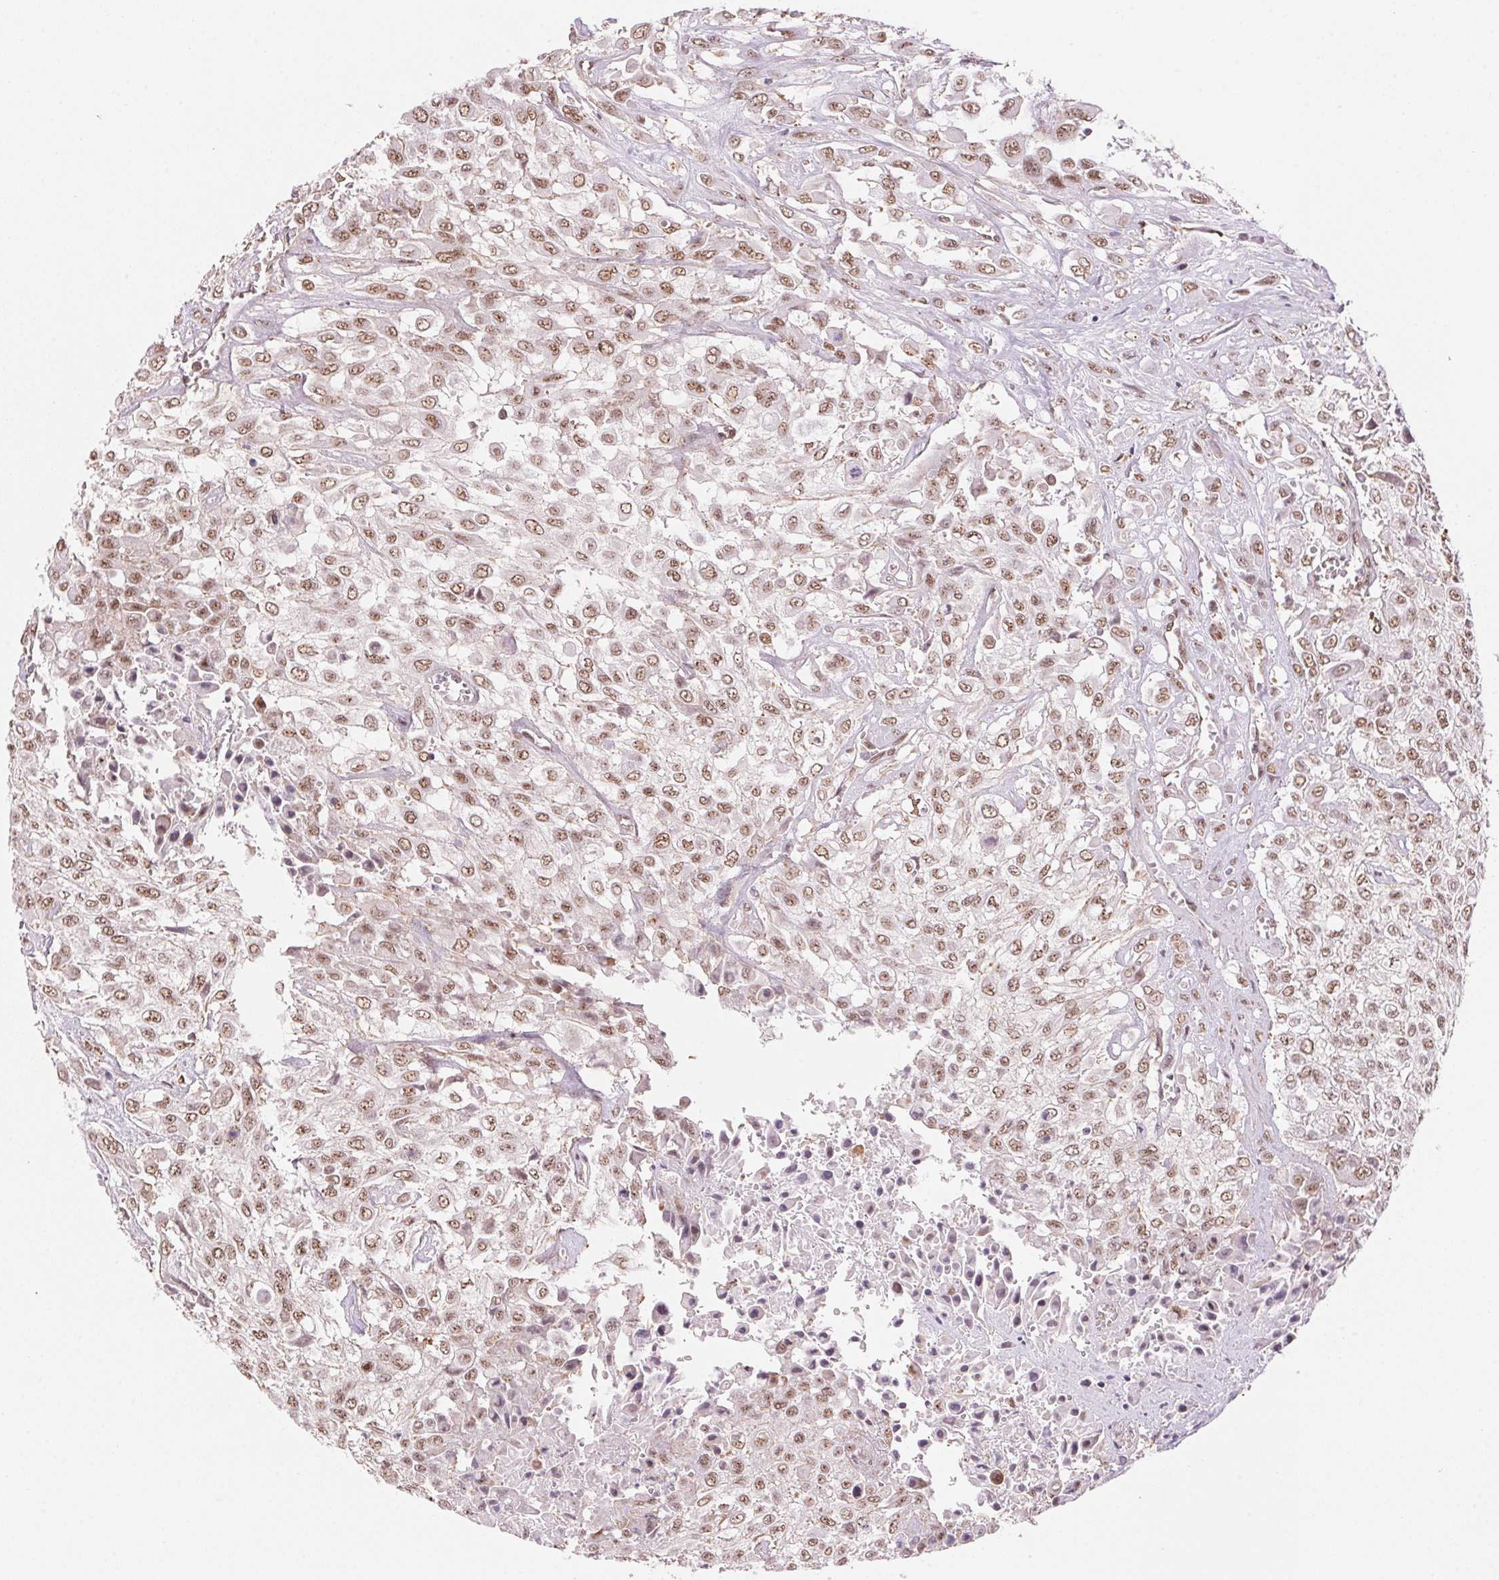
{"staining": {"intensity": "moderate", "quantity": ">75%", "location": "nuclear"}, "tissue": "urothelial cancer", "cell_type": "Tumor cells", "image_type": "cancer", "snomed": [{"axis": "morphology", "description": "Urothelial carcinoma, High grade"}, {"axis": "topography", "description": "Urinary bladder"}], "caption": "Protein analysis of high-grade urothelial carcinoma tissue reveals moderate nuclear staining in approximately >75% of tumor cells. (Stains: DAB (3,3'-diaminobenzidine) in brown, nuclei in blue, Microscopy: brightfield microscopy at high magnification).", "gene": "HNRNPDL", "patient": {"sex": "male", "age": 57}}